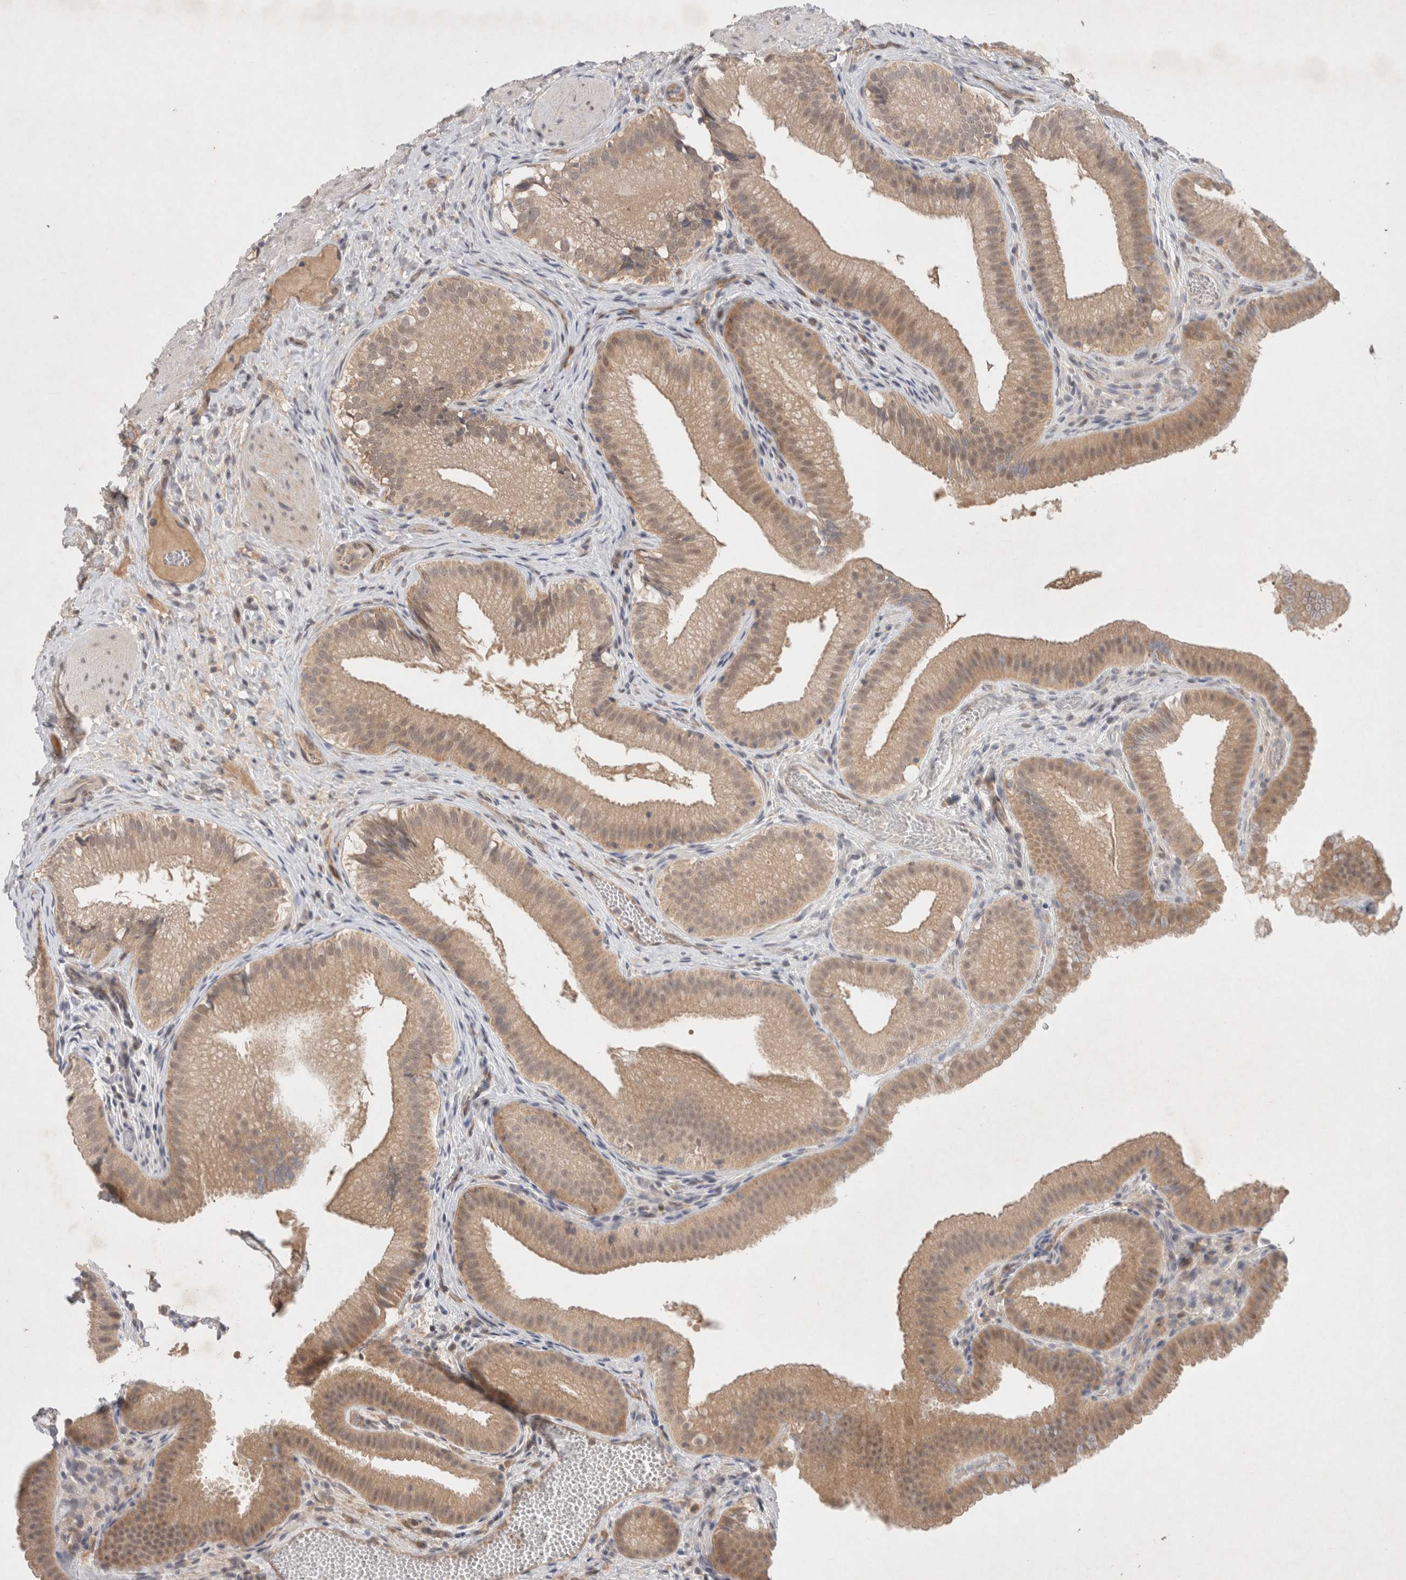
{"staining": {"intensity": "weak", "quantity": ">75%", "location": "cytoplasmic/membranous"}, "tissue": "gallbladder", "cell_type": "Glandular cells", "image_type": "normal", "snomed": [{"axis": "morphology", "description": "Normal tissue, NOS"}, {"axis": "topography", "description": "Gallbladder"}], "caption": "High-power microscopy captured an IHC histopathology image of normal gallbladder, revealing weak cytoplasmic/membranous staining in approximately >75% of glandular cells. (DAB (3,3'-diaminobenzidine) IHC, brown staining for protein, blue staining for nuclei).", "gene": "RASAL2", "patient": {"sex": "female", "age": 30}}